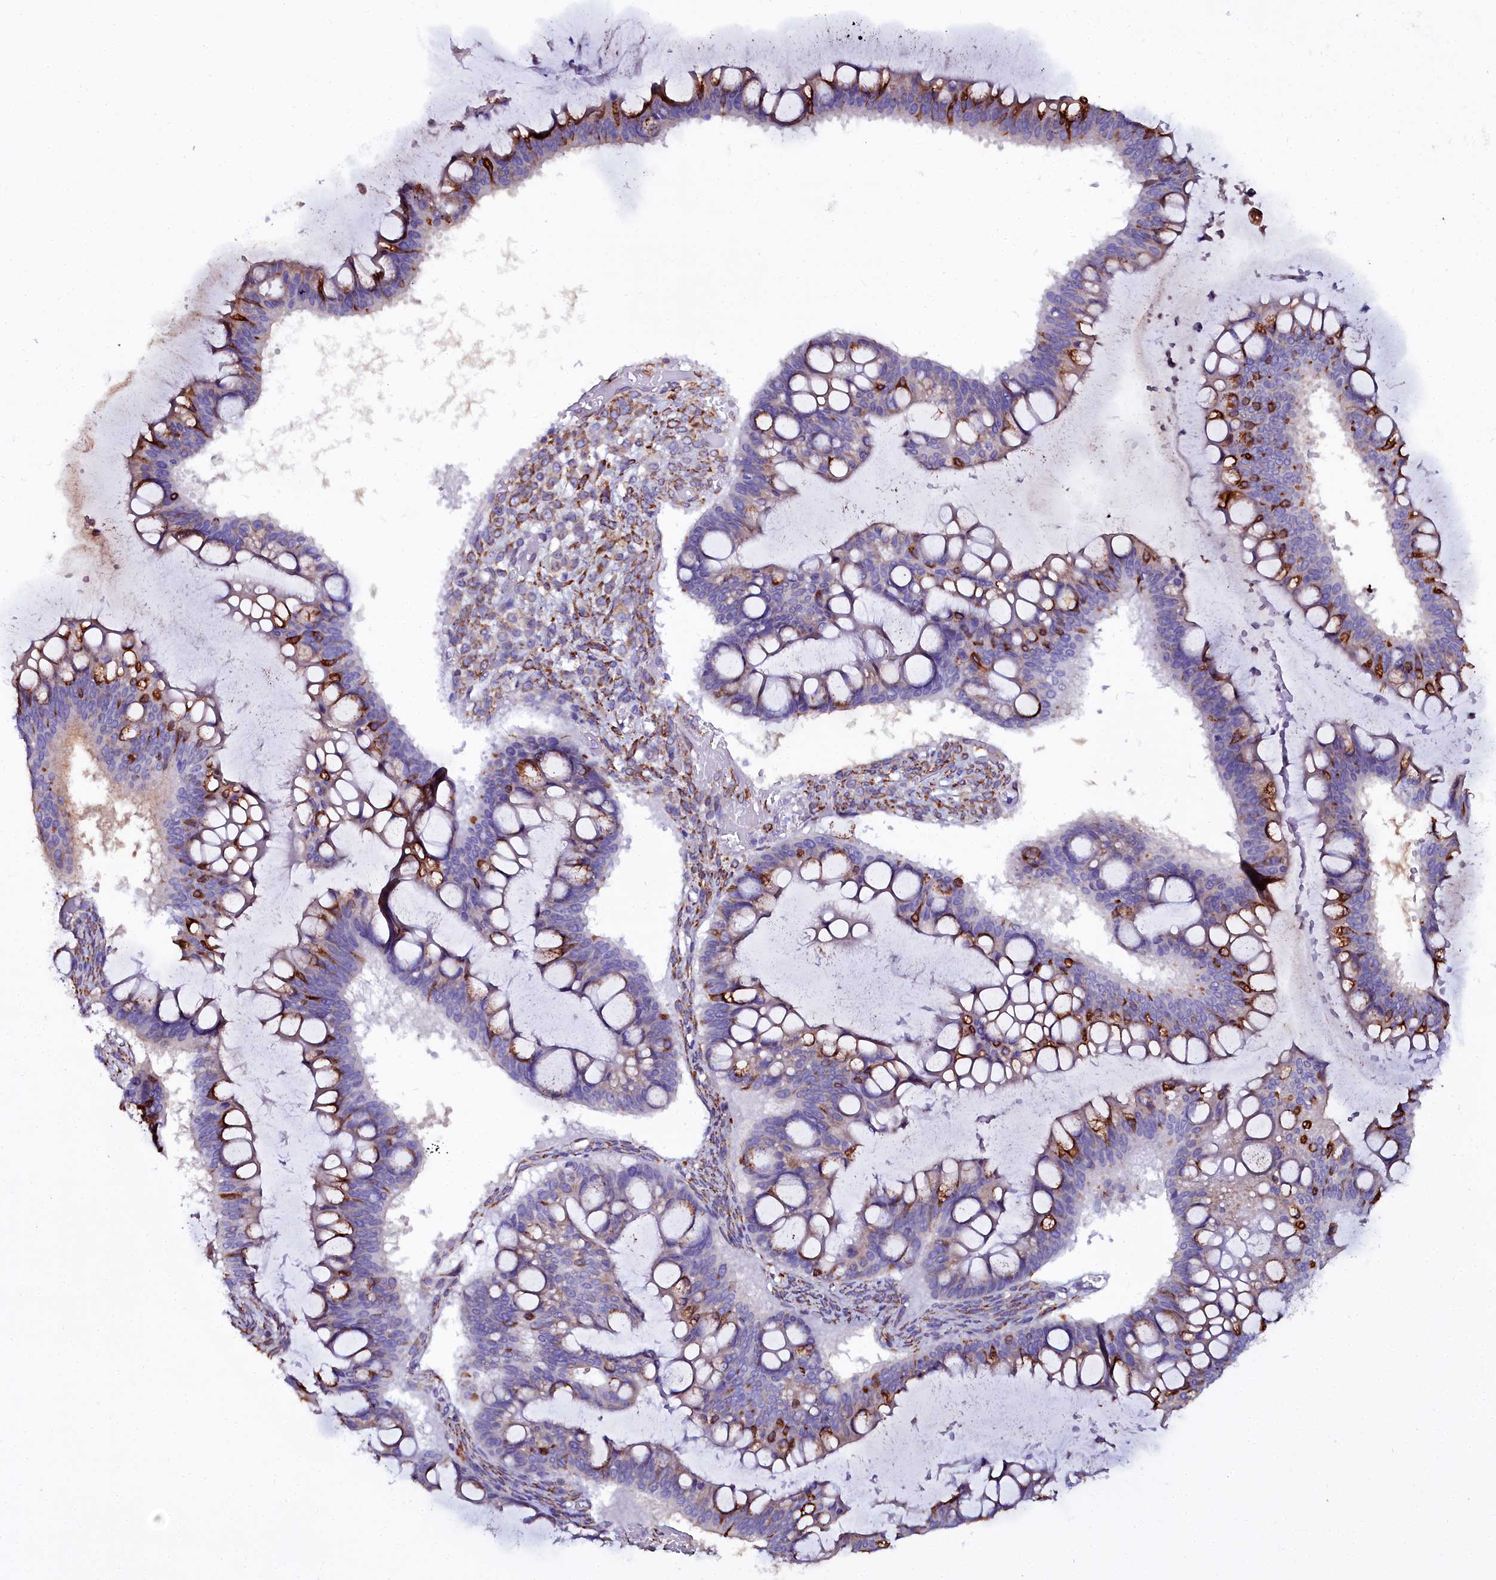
{"staining": {"intensity": "strong", "quantity": "<25%", "location": "cytoplasmic/membranous"}, "tissue": "ovarian cancer", "cell_type": "Tumor cells", "image_type": "cancer", "snomed": [{"axis": "morphology", "description": "Cystadenocarcinoma, mucinous, NOS"}, {"axis": "topography", "description": "Ovary"}], "caption": "A micrograph showing strong cytoplasmic/membranous staining in about <25% of tumor cells in ovarian mucinous cystadenocarcinoma, as visualized by brown immunohistochemical staining.", "gene": "TXNDC5", "patient": {"sex": "female", "age": 73}}